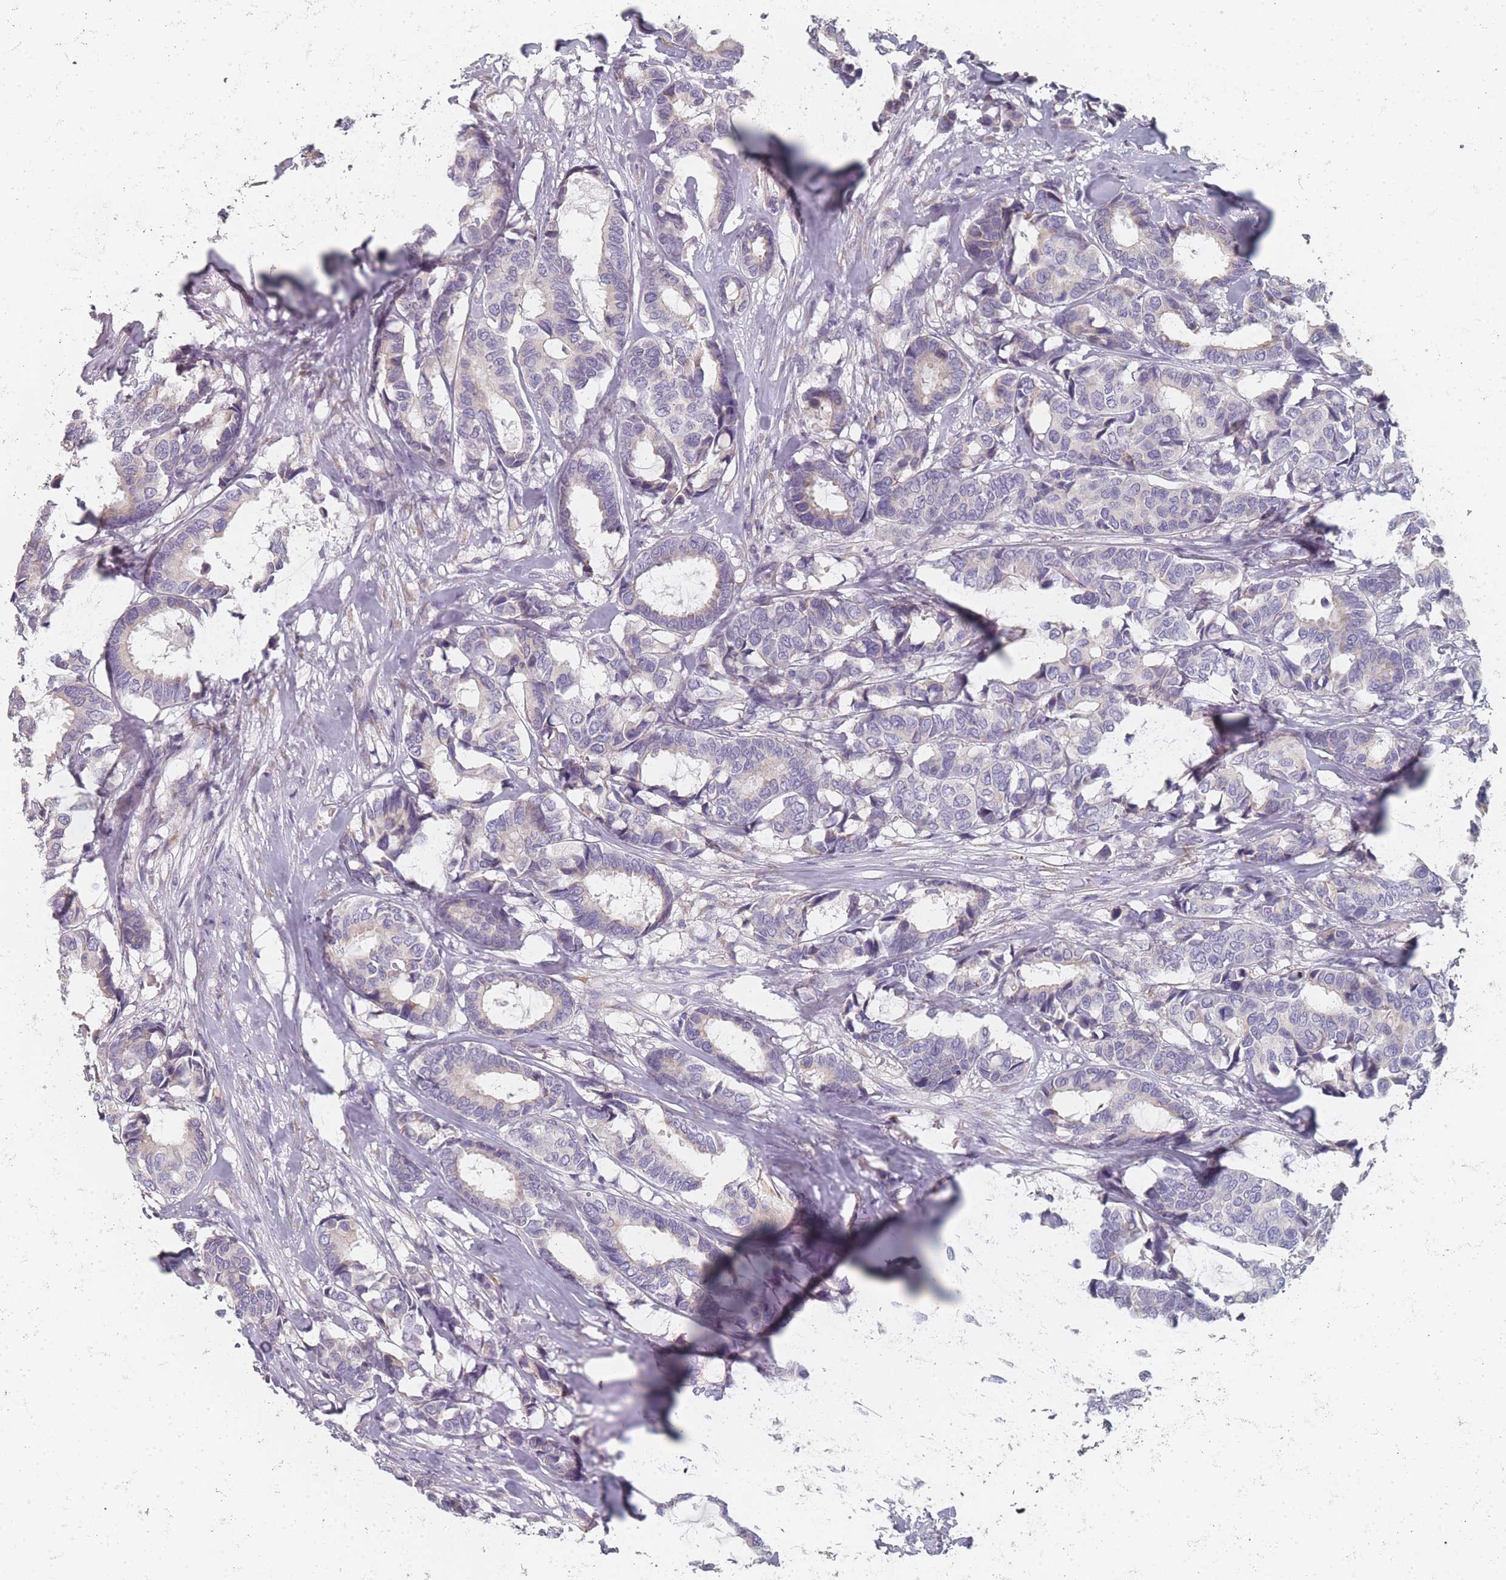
{"staining": {"intensity": "negative", "quantity": "none", "location": "none"}, "tissue": "breast cancer", "cell_type": "Tumor cells", "image_type": "cancer", "snomed": [{"axis": "morphology", "description": "Duct carcinoma"}, {"axis": "topography", "description": "Breast"}], "caption": "Breast cancer (invasive ductal carcinoma) was stained to show a protein in brown. There is no significant expression in tumor cells.", "gene": "SLC35E4", "patient": {"sex": "female", "age": 87}}